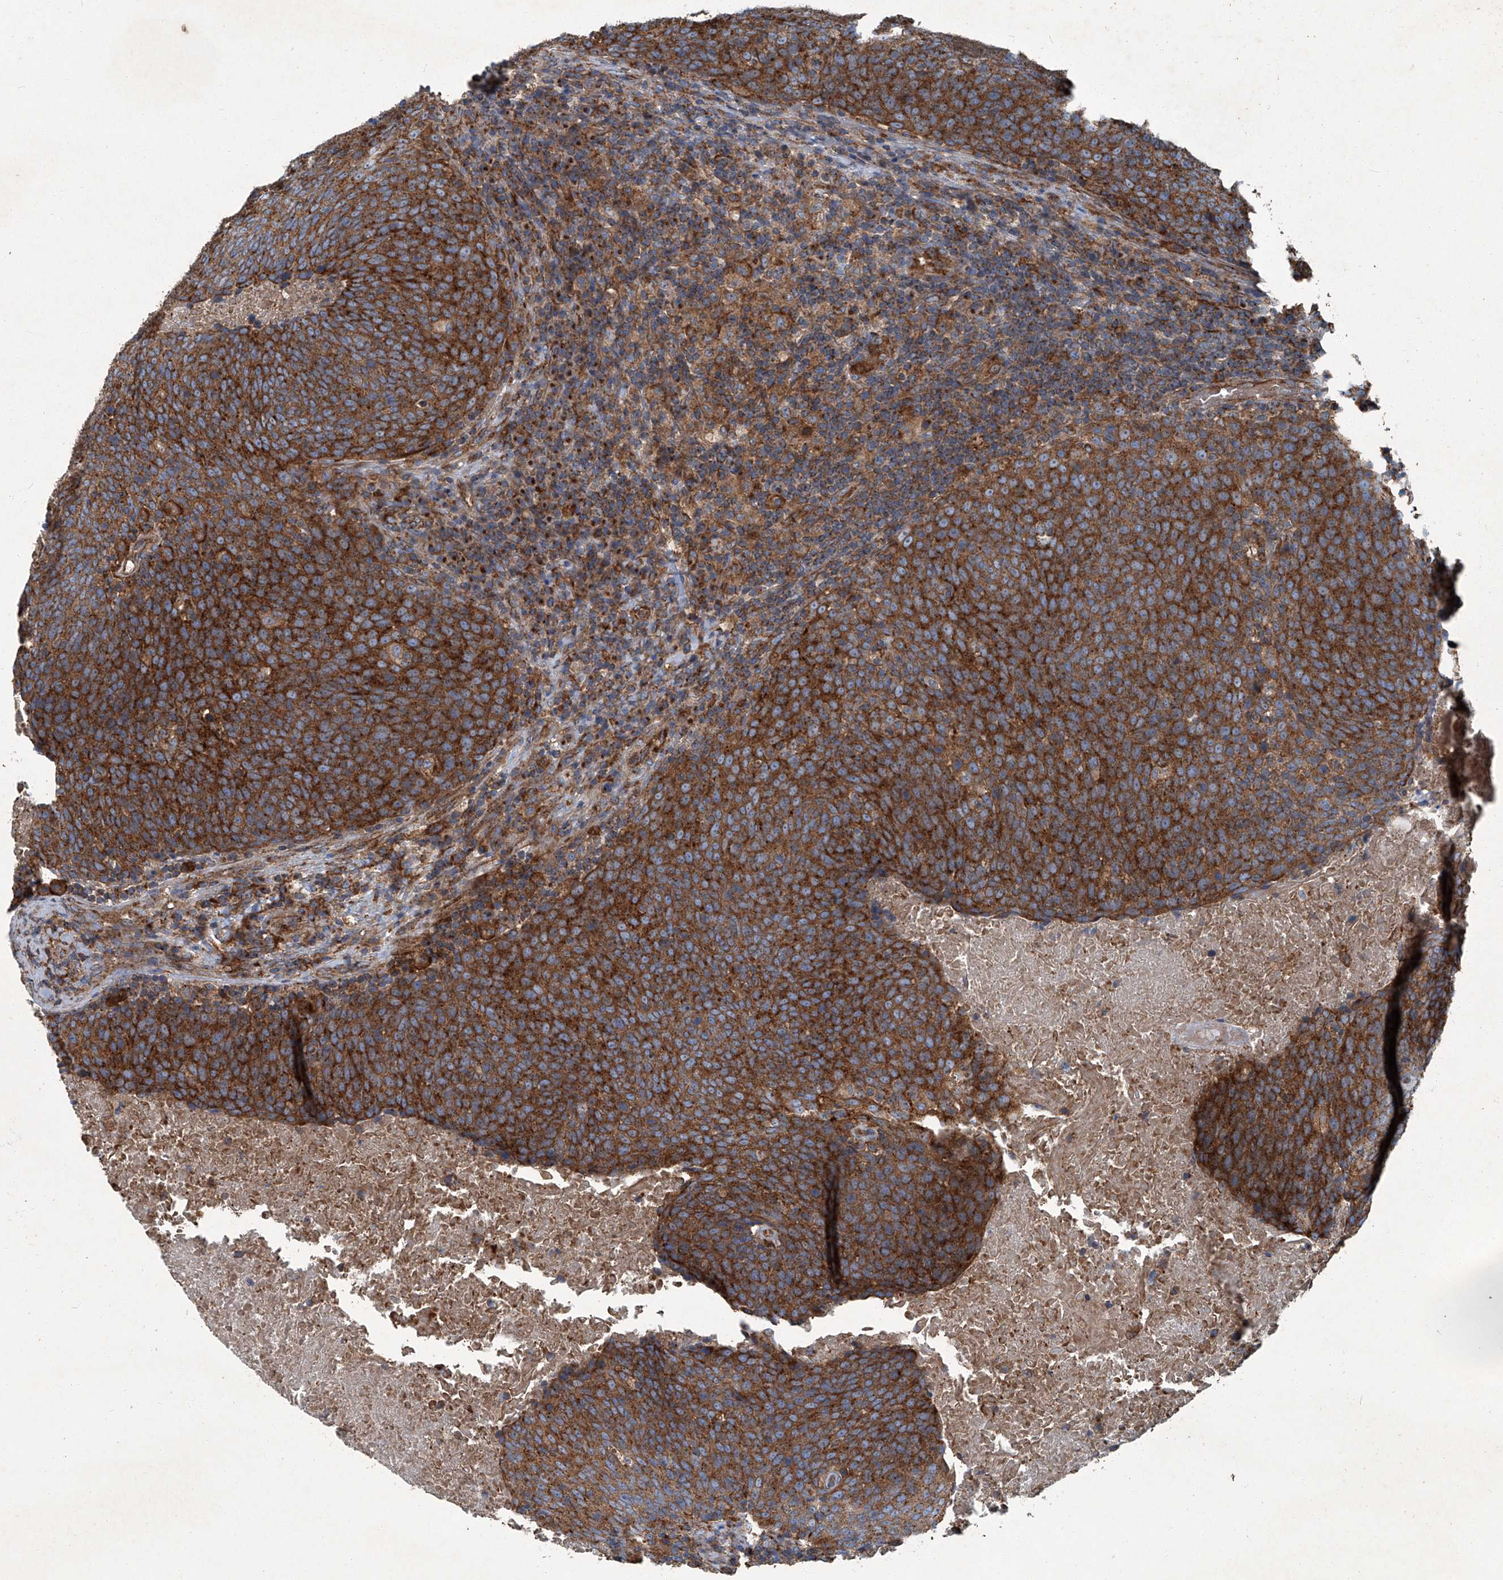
{"staining": {"intensity": "strong", "quantity": ">75%", "location": "cytoplasmic/membranous"}, "tissue": "head and neck cancer", "cell_type": "Tumor cells", "image_type": "cancer", "snomed": [{"axis": "morphology", "description": "Squamous cell carcinoma, NOS"}, {"axis": "morphology", "description": "Squamous cell carcinoma, metastatic, NOS"}, {"axis": "topography", "description": "Lymph node"}, {"axis": "topography", "description": "Head-Neck"}], "caption": "Head and neck cancer (squamous cell carcinoma) tissue exhibits strong cytoplasmic/membranous staining in approximately >75% of tumor cells, visualized by immunohistochemistry. The staining is performed using DAB (3,3'-diaminobenzidine) brown chromogen to label protein expression. The nuclei are counter-stained blue using hematoxylin.", "gene": "PIGH", "patient": {"sex": "male", "age": 62}}